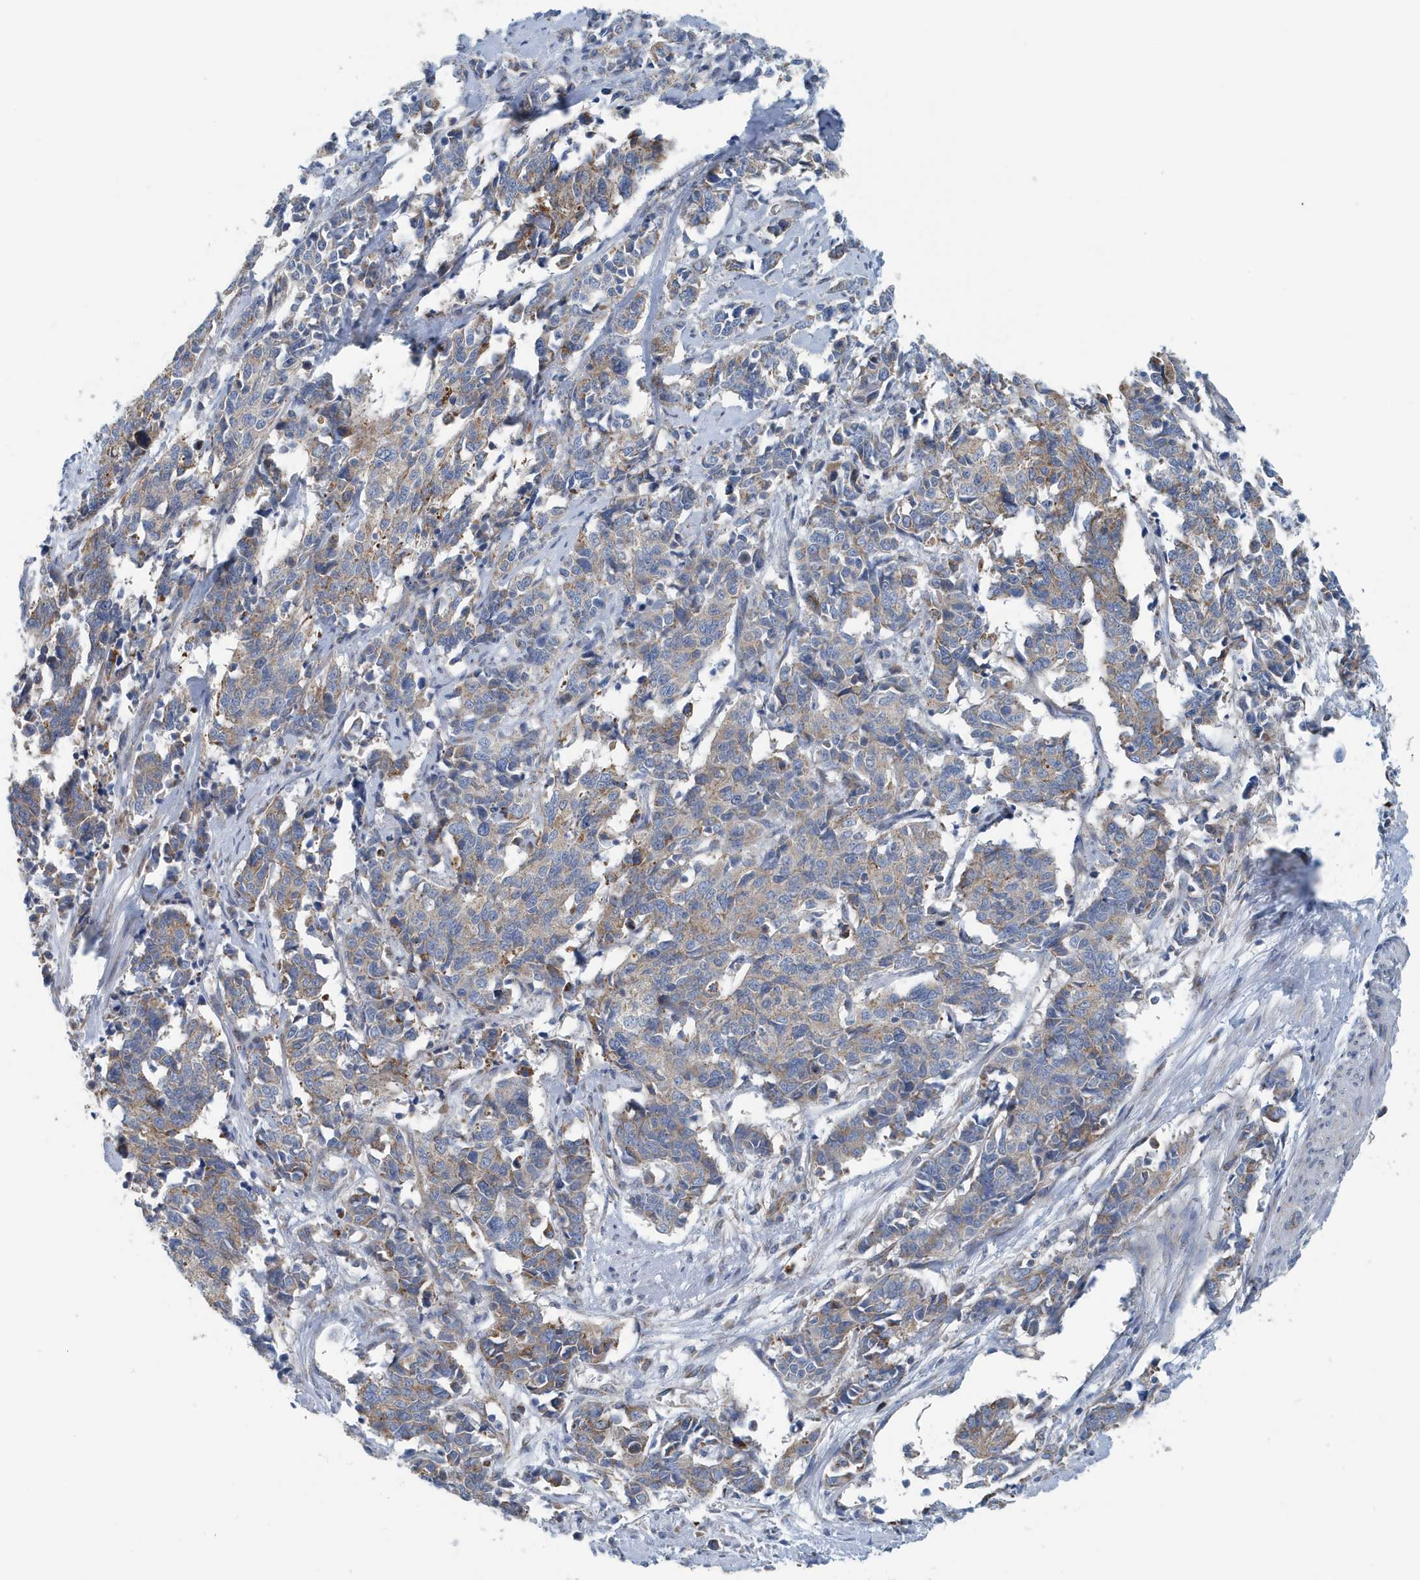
{"staining": {"intensity": "moderate", "quantity": "25%-75%", "location": "cytoplasmic/membranous"}, "tissue": "cervical cancer", "cell_type": "Tumor cells", "image_type": "cancer", "snomed": [{"axis": "morphology", "description": "Normal tissue, NOS"}, {"axis": "morphology", "description": "Squamous cell carcinoma, NOS"}, {"axis": "topography", "description": "Cervix"}], "caption": "Immunohistochemistry staining of cervical cancer, which displays medium levels of moderate cytoplasmic/membranous positivity in approximately 25%-75% of tumor cells indicating moderate cytoplasmic/membranous protein positivity. The staining was performed using DAB (brown) for protein detection and nuclei were counterstained in hematoxylin (blue).", "gene": "PPM1M", "patient": {"sex": "female", "age": 35}}